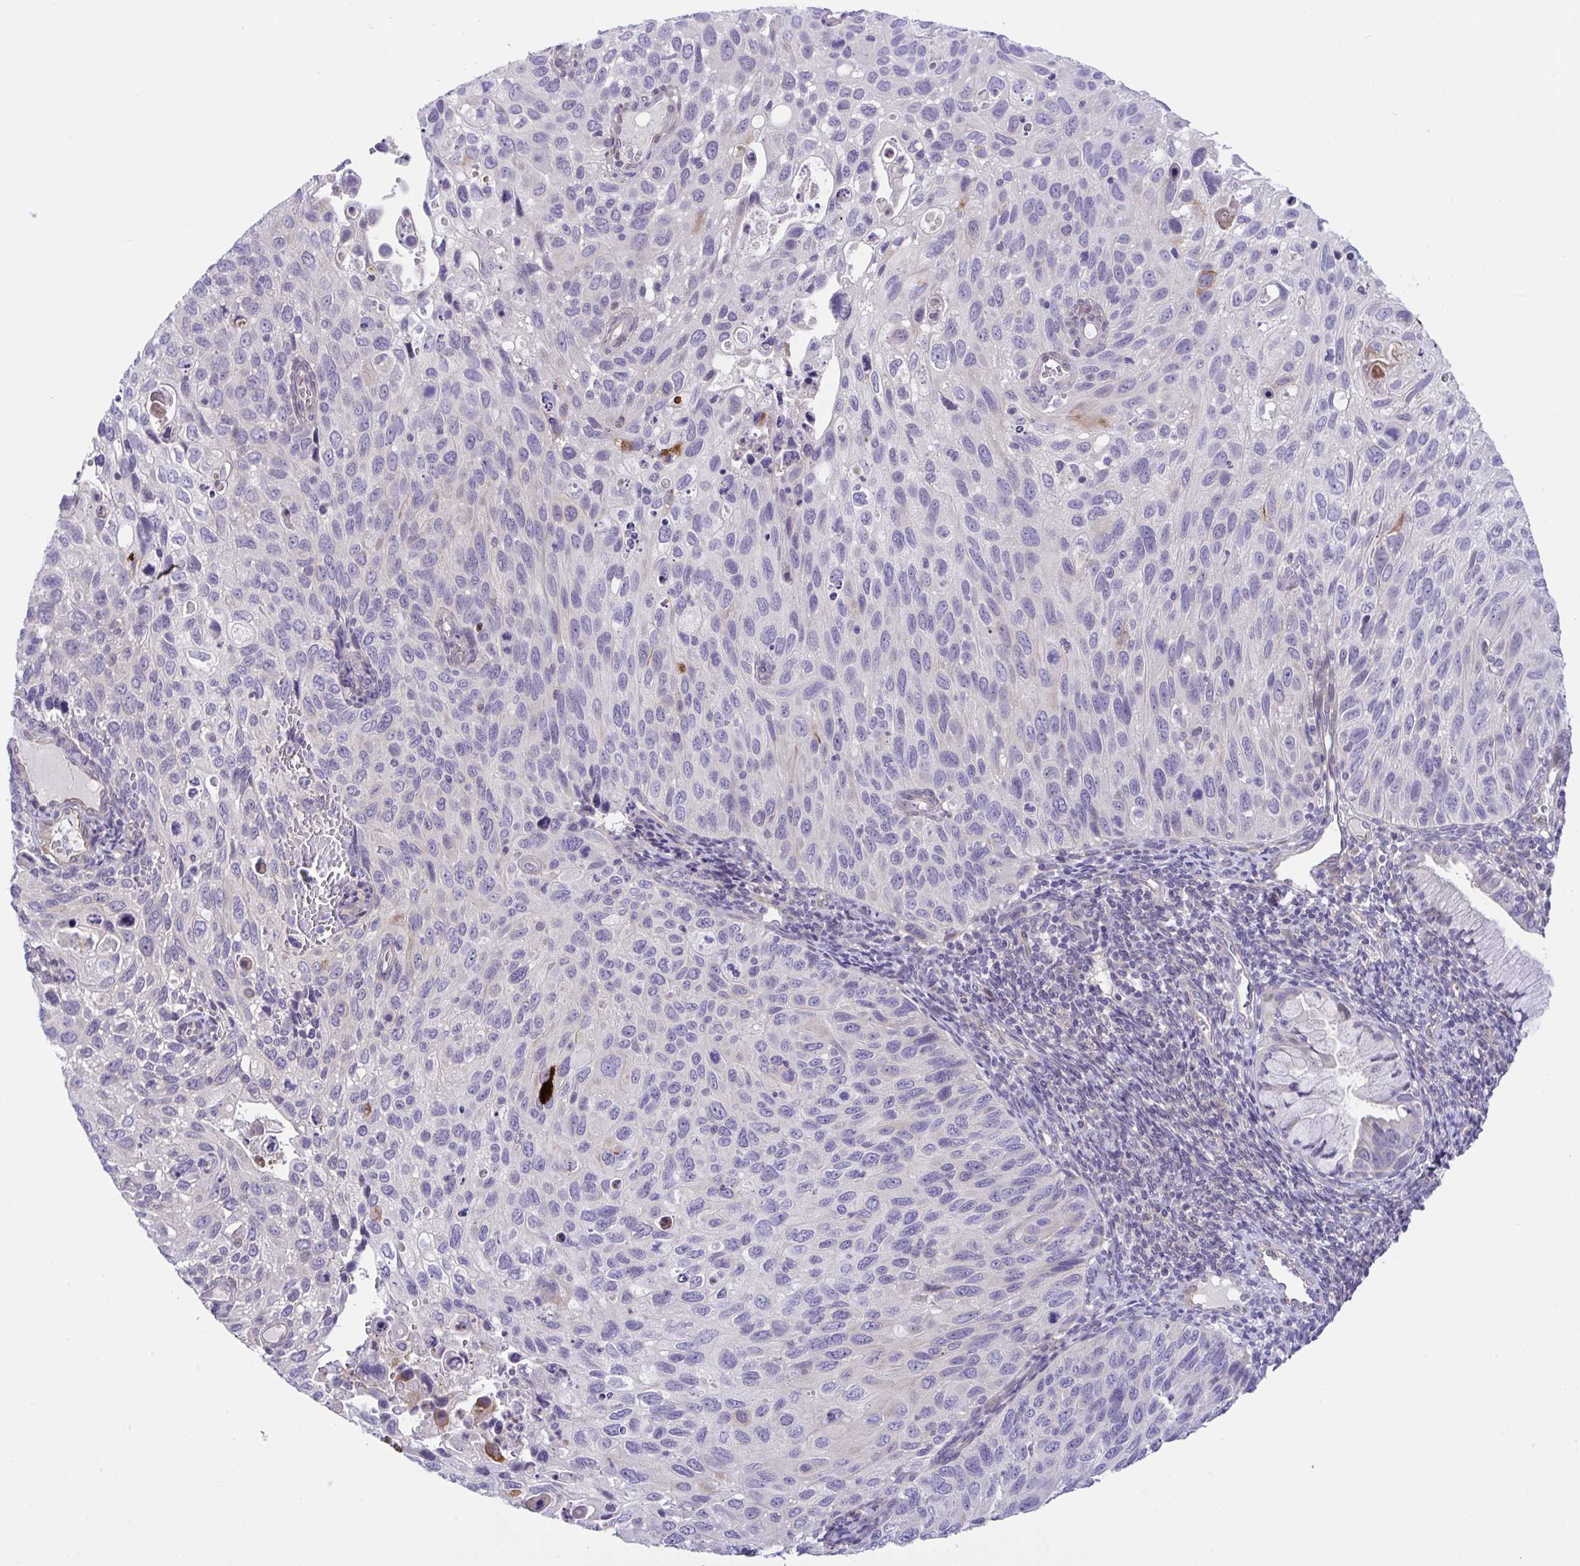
{"staining": {"intensity": "negative", "quantity": "none", "location": "none"}, "tissue": "cervical cancer", "cell_type": "Tumor cells", "image_type": "cancer", "snomed": [{"axis": "morphology", "description": "Squamous cell carcinoma, NOS"}, {"axis": "topography", "description": "Cervix"}], "caption": "DAB immunohistochemical staining of cervical cancer (squamous cell carcinoma) displays no significant positivity in tumor cells.", "gene": "RHOXF1", "patient": {"sex": "female", "age": 70}}